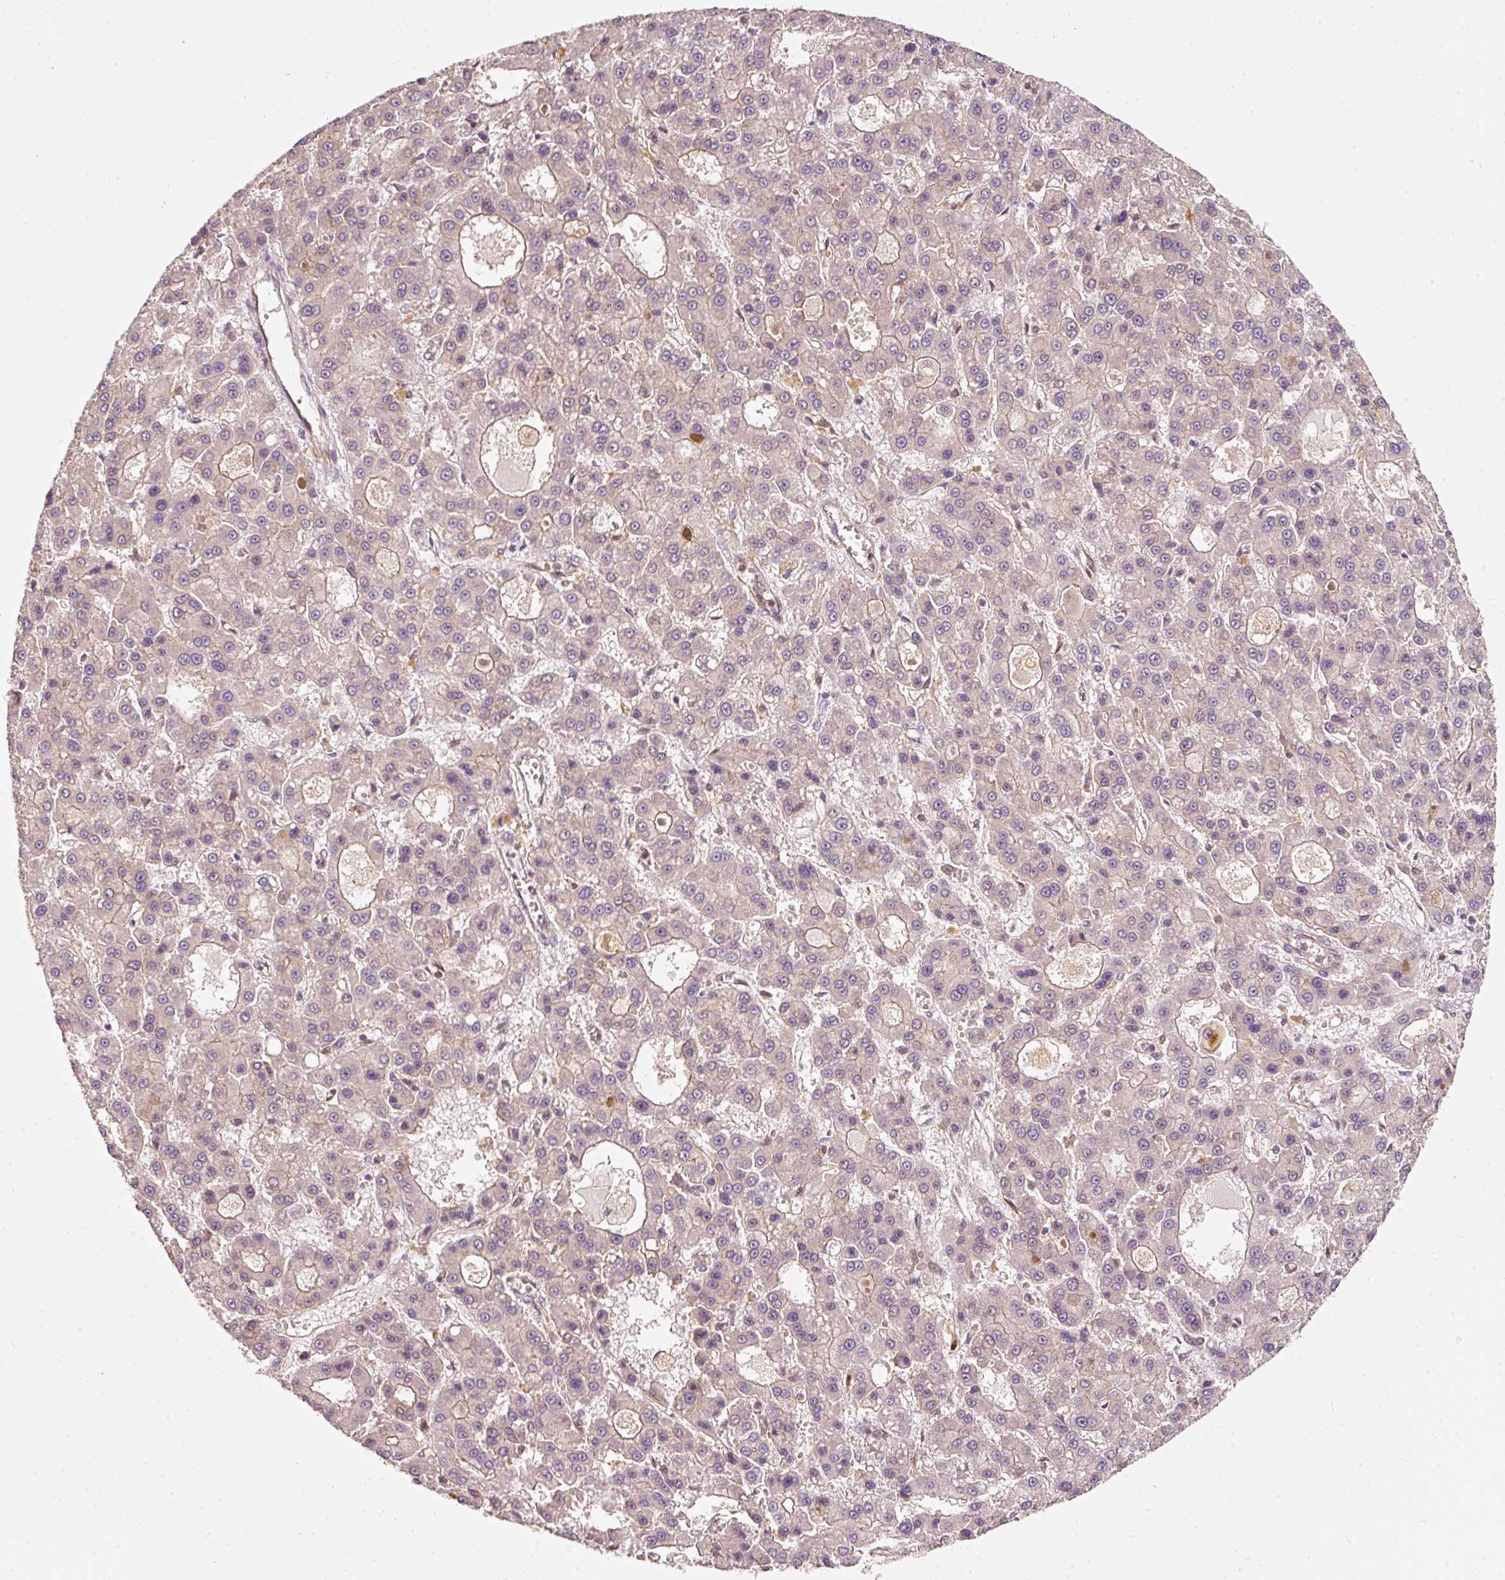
{"staining": {"intensity": "negative", "quantity": "none", "location": "none"}, "tissue": "liver cancer", "cell_type": "Tumor cells", "image_type": "cancer", "snomed": [{"axis": "morphology", "description": "Carcinoma, Hepatocellular, NOS"}, {"axis": "topography", "description": "Liver"}], "caption": "Tumor cells are negative for brown protein staining in liver cancer.", "gene": "IQGAP2", "patient": {"sex": "male", "age": 70}}